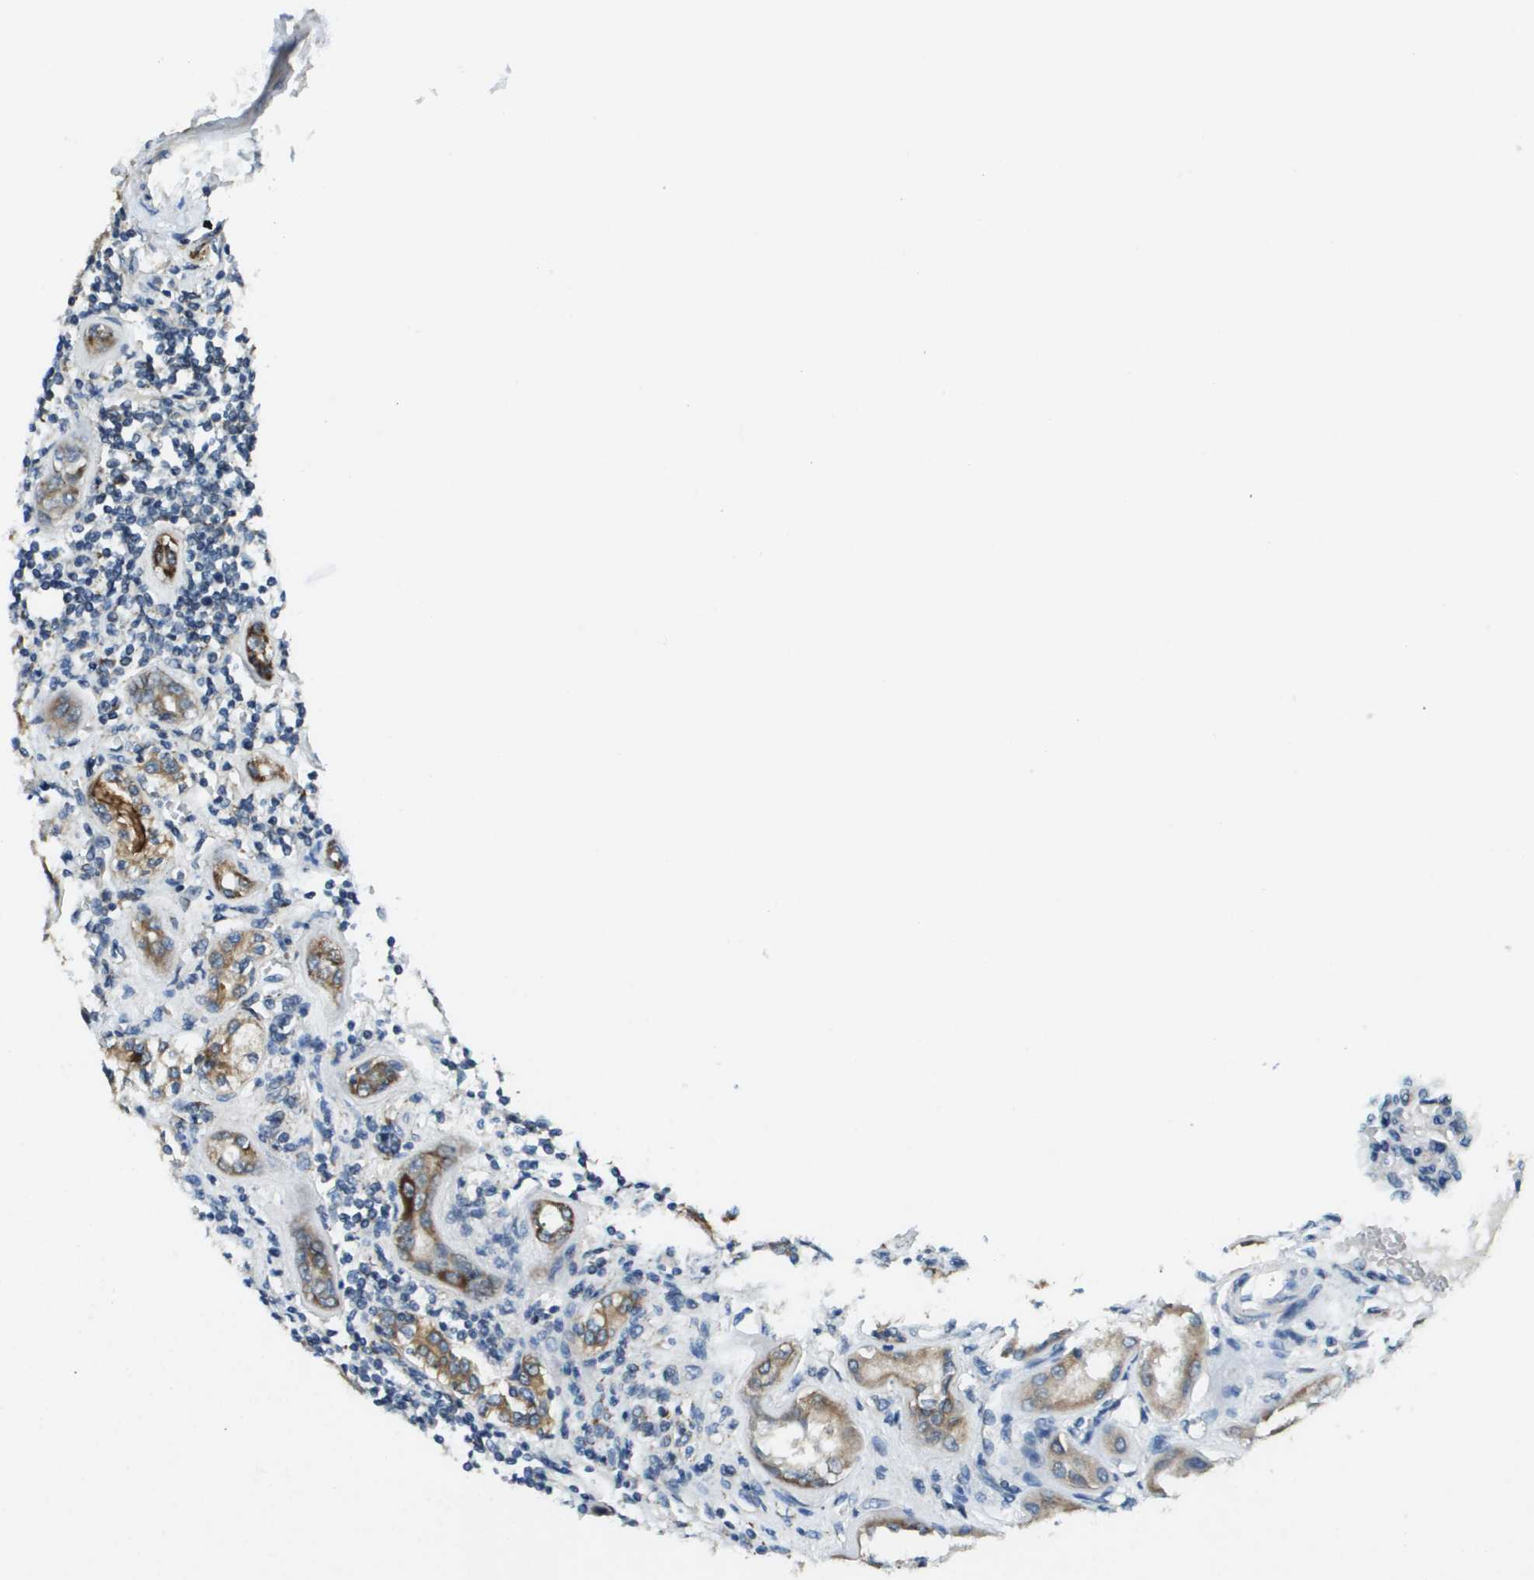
{"staining": {"intensity": "weak", "quantity": "<25%", "location": "cytoplasmic/membranous"}, "tissue": "renal cancer", "cell_type": "Tumor cells", "image_type": "cancer", "snomed": [{"axis": "morphology", "description": "Normal tissue, NOS"}, {"axis": "morphology", "description": "Adenocarcinoma, NOS"}, {"axis": "topography", "description": "Kidney"}], "caption": "DAB (3,3'-diaminobenzidine) immunohistochemical staining of human renal adenocarcinoma demonstrates no significant staining in tumor cells.", "gene": "CDKN2C", "patient": {"sex": "male", "age": 71}}